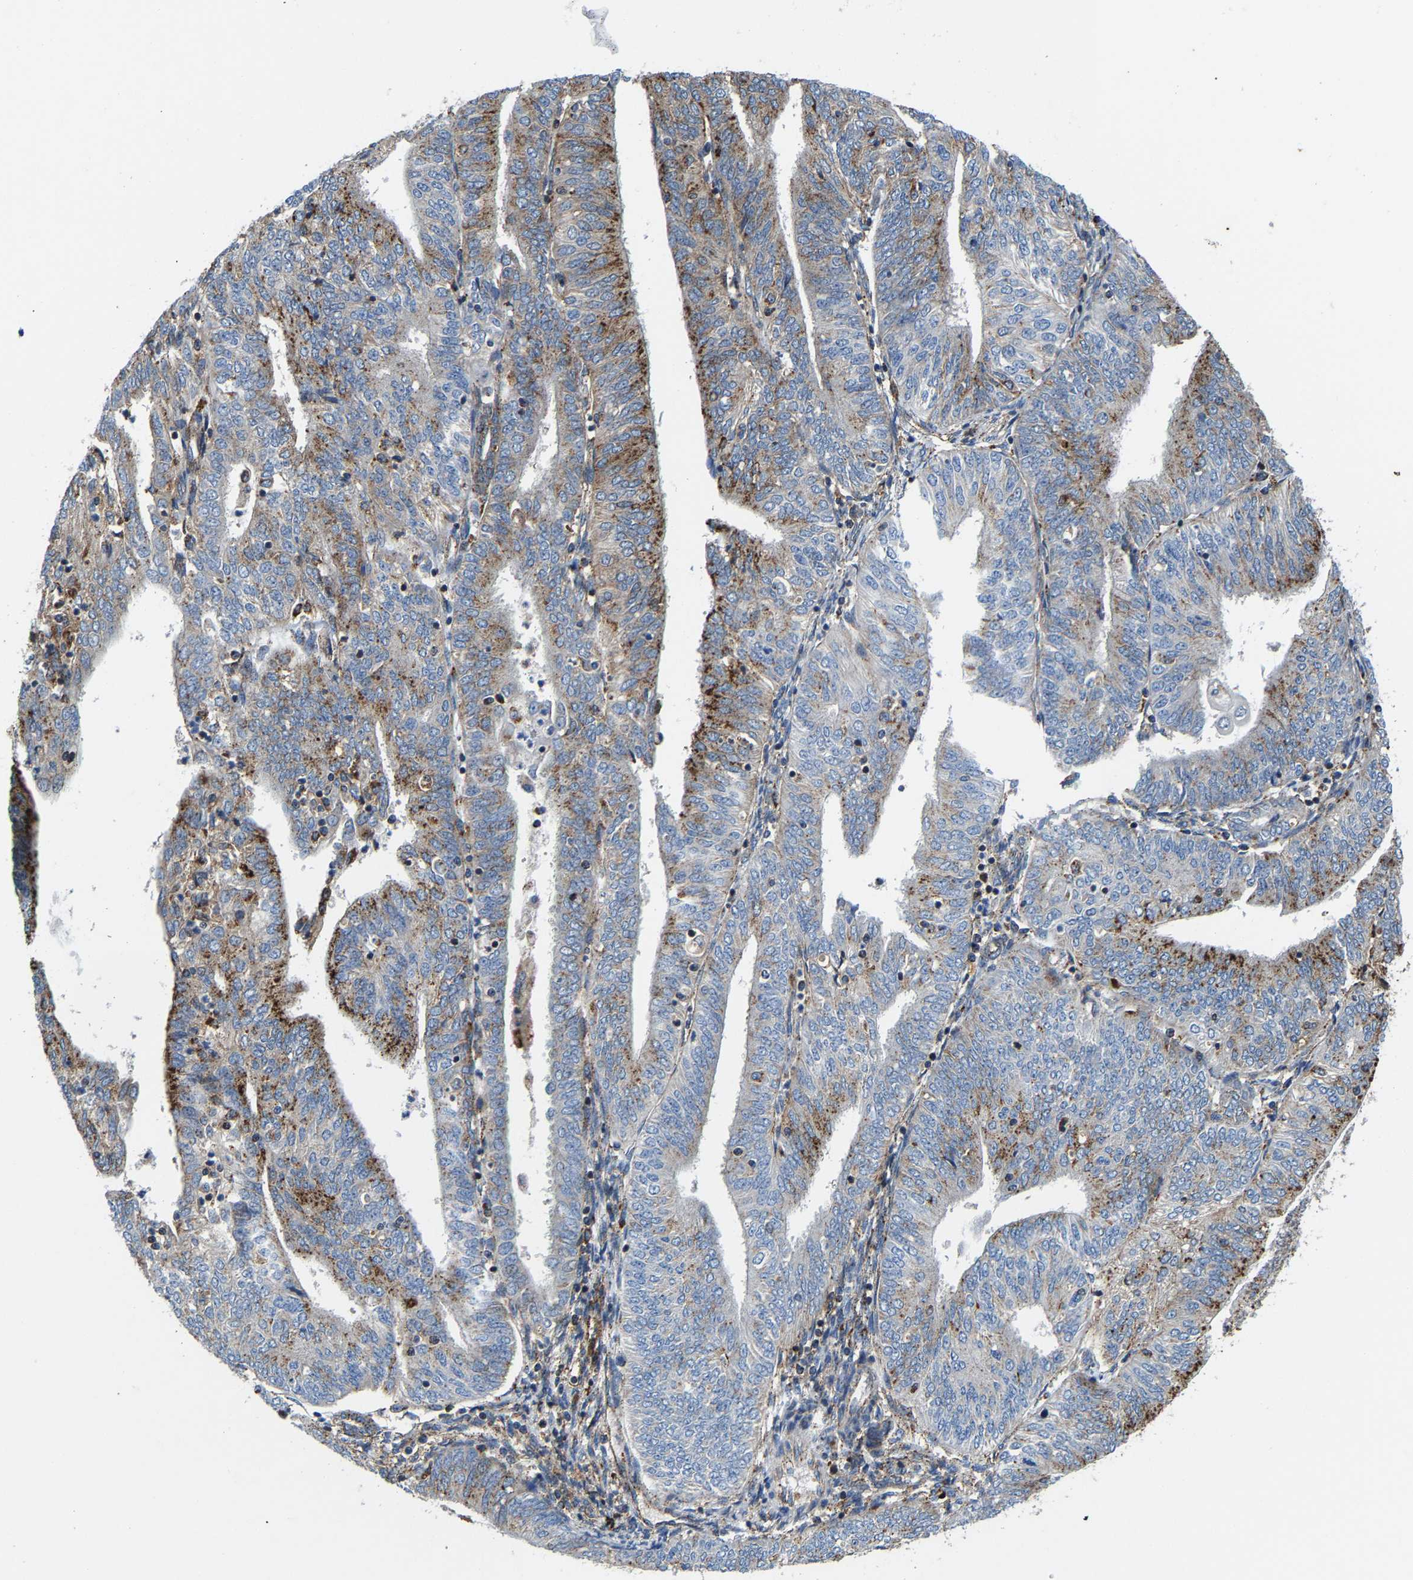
{"staining": {"intensity": "moderate", "quantity": "25%-75%", "location": "cytoplasmic/membranous"}, "tissue": "endometrial cancer", "cell_type": "Tumor cells", "image_type": "cancer", "snomed": [{"axis": "morphology", "description": "Adenocarcinoma, NOS"}, {"axis": "topography", "description": "Endometrium"}], "caption": "Immunohistochemistry (DAB) staining of endometrial cancer (adenocarcinoma) shows moderate cytoplasmic/membranous protein staining in approximately 25%-75% of tumor cells.", "gene": "DPP7", "patient": {"sex": "female", "age": 58}}